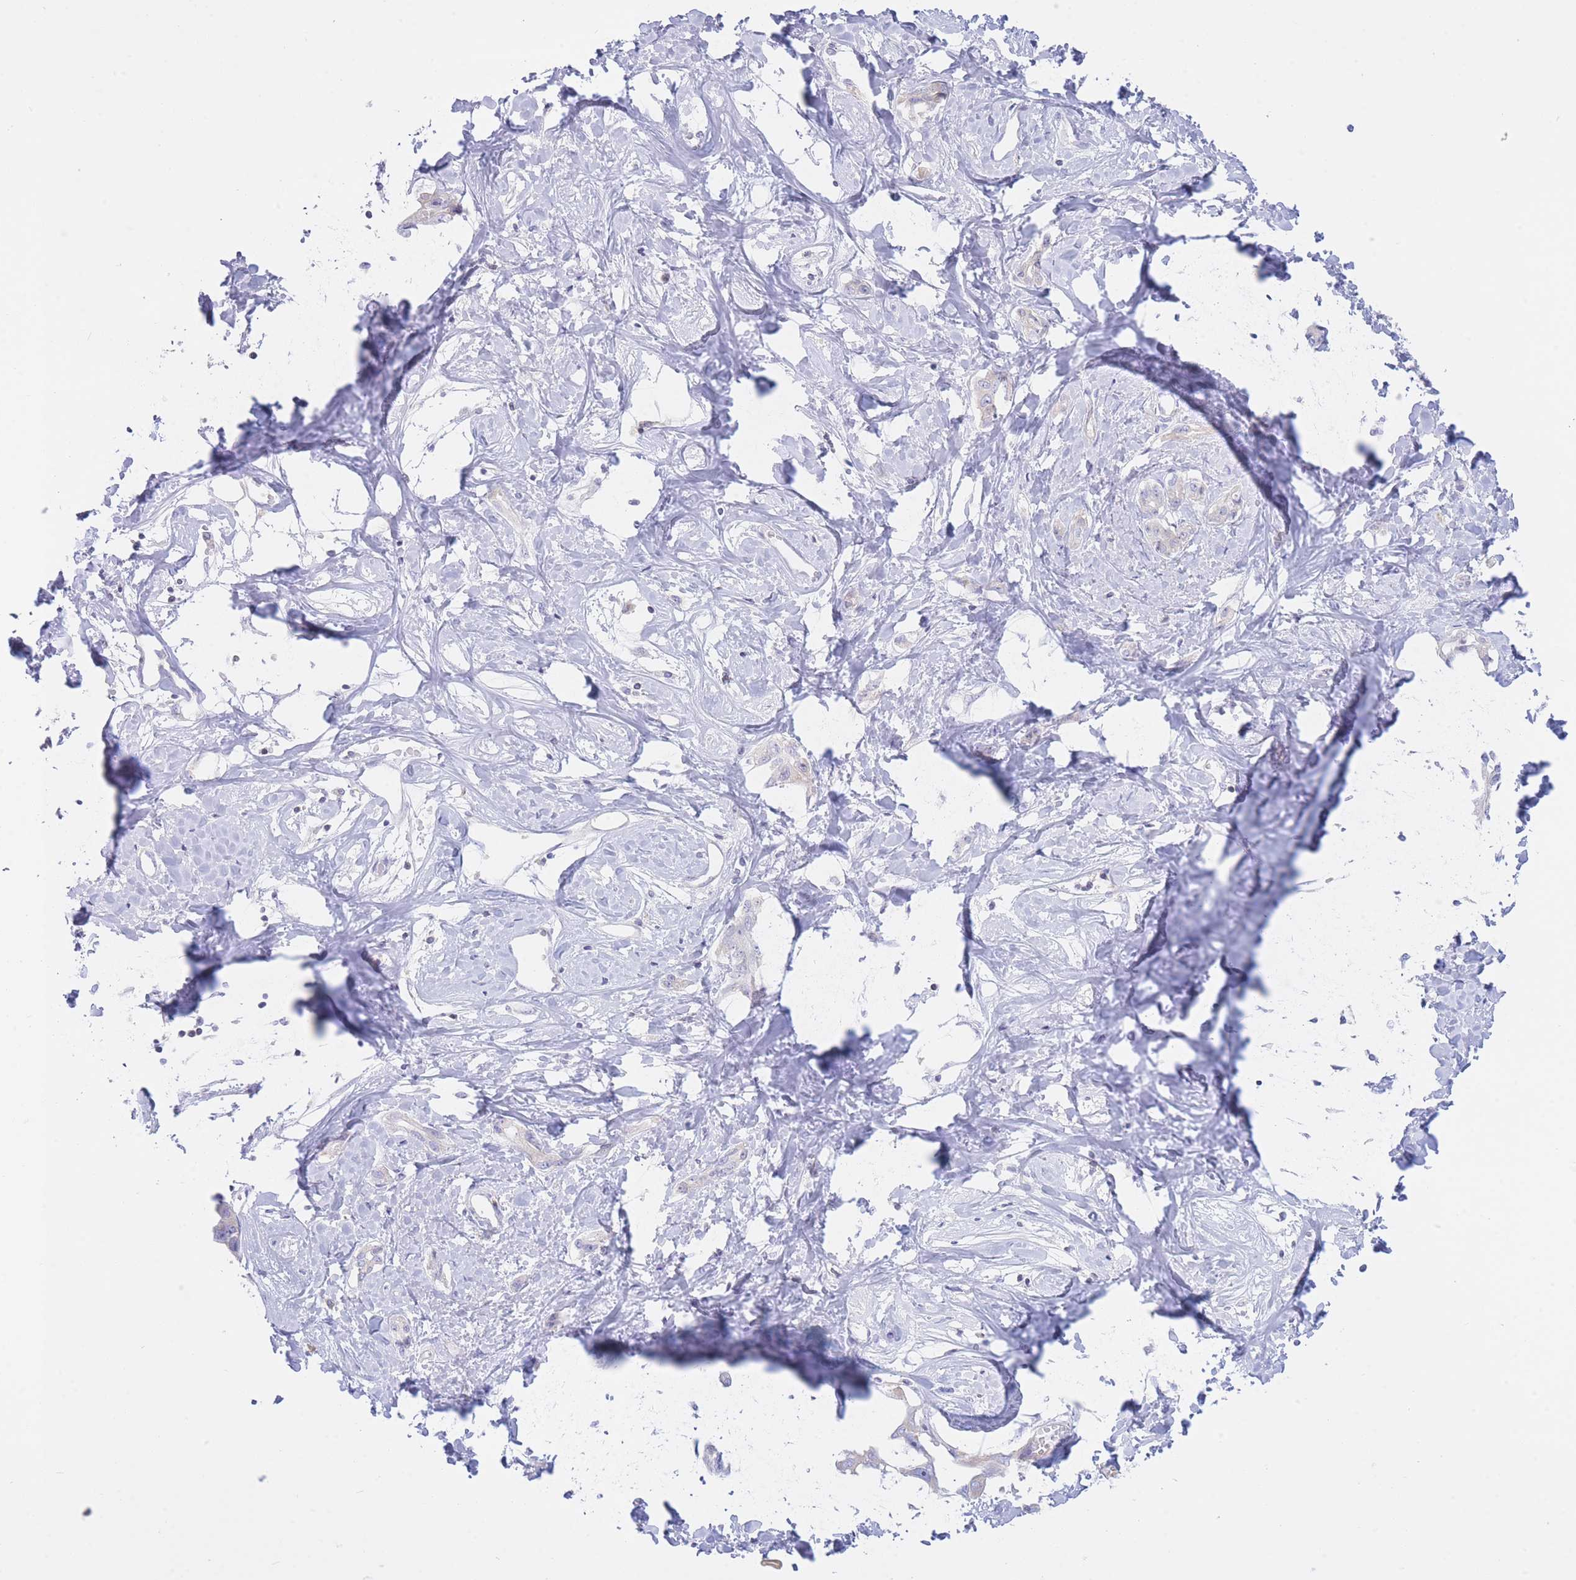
{"staining": {"intensity": "negative", "quantity": "none", "location": "none"}, "tissue": "liver cancer", "cell_type": "Tumor cells", "image_type": "cancer", "snomed": [{"axis": "morphology", "description": "Cholangiocarcinoma"}, {"axis": "topography", "description": "Liver"}], "caption": "The IHC photomicrograph has no significant positivity in tumor cells of liver cancer (cholangiocarcinoma) tissue.", "gene": "NANP", "patient": {"sex": "male", "age": 59}}